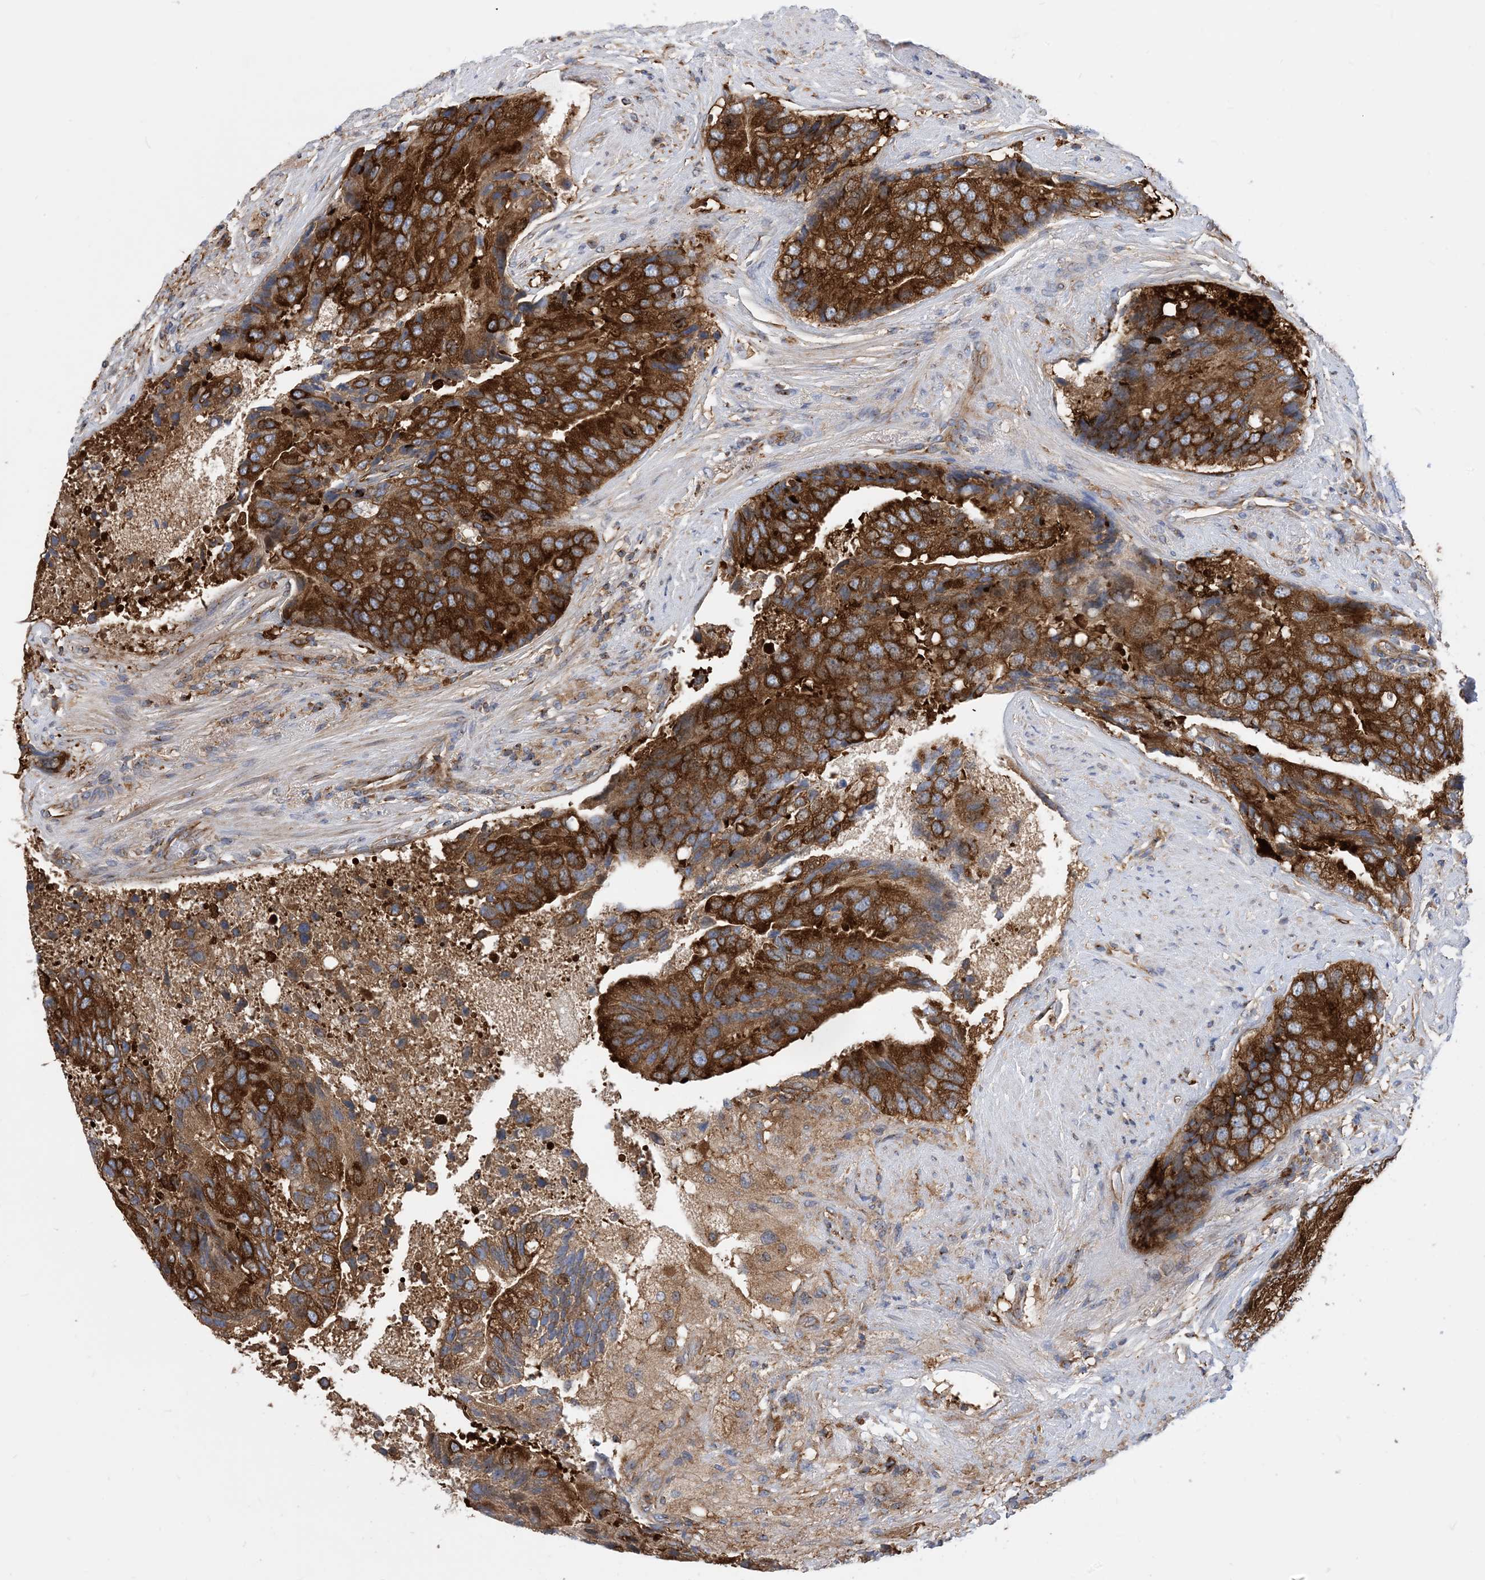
{"staining": {"intensity": "strong", "quantity": ">75%", "location": "cytoplasmic/membranous"}, "tissue": "prostate cancer", "cell_type": "Tumor cells", "image_type": "cancer", "snomed": [{"axis": "morphology", "description": "Adenocarcinoma, High grade"}, {"axis": "topography", "description": "Prostate"}], "caption": "Protein staining of prostate adenocarcinoma (high-grade) tissue exhibits strong cytoplasmic/membranous positivity in approximately >75% of tumor cells.", "gene": "DYNC1LI1", "patient": {"sex": "male", "age": 70}}